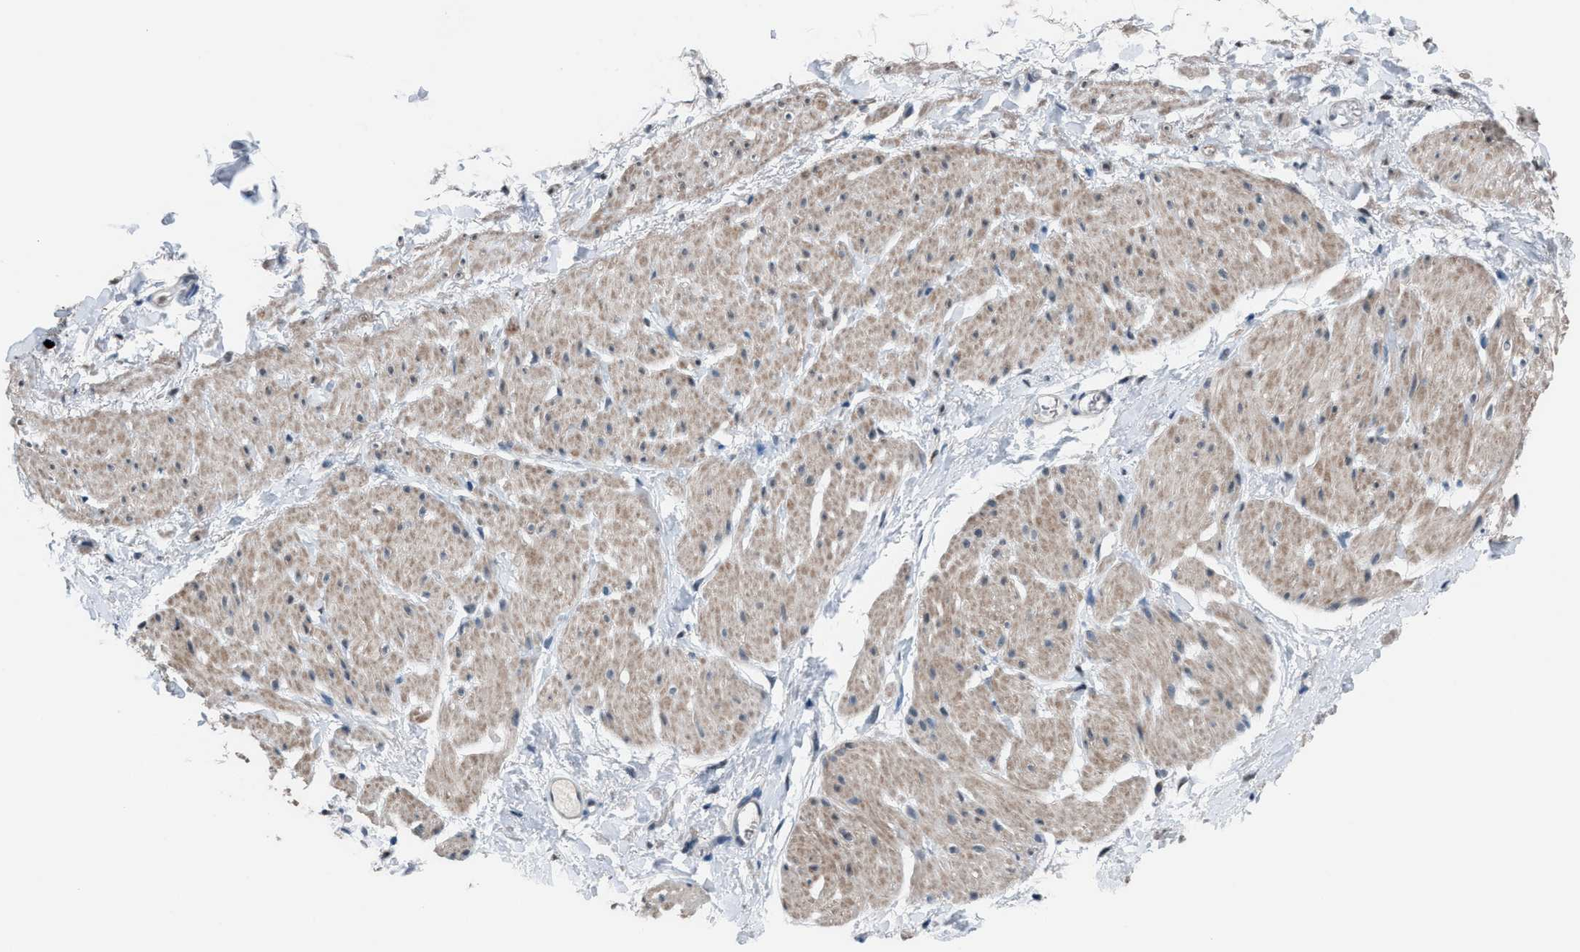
{"staining": {"intensity": "weak", "quantity": "25%-75%", "location": "cytoplasmic/membranous"}, "tissue": "smooth muscle", "cell_type": "Smooth muscle cells", "image_type": "normal", "snomed": [{"axis": "morphology", "description": "Normal tissue, NOS"}, {"axis": "topography", "description": "Smooth muscle"}], "caption": "Brown immunohistochemical staining in normal human smooth muscle shows weak cytoplasmic/membranous staining in approximately 25%-75% of smooth muscle cells. (Stains: DAB (3,3'-diaminobenzidine) in brown, nuclei in blue, Microscopy: brightfield microscopy at high magnification).", "gene": "ZNF276", "patient": {"sex": "male", "age": 16}}